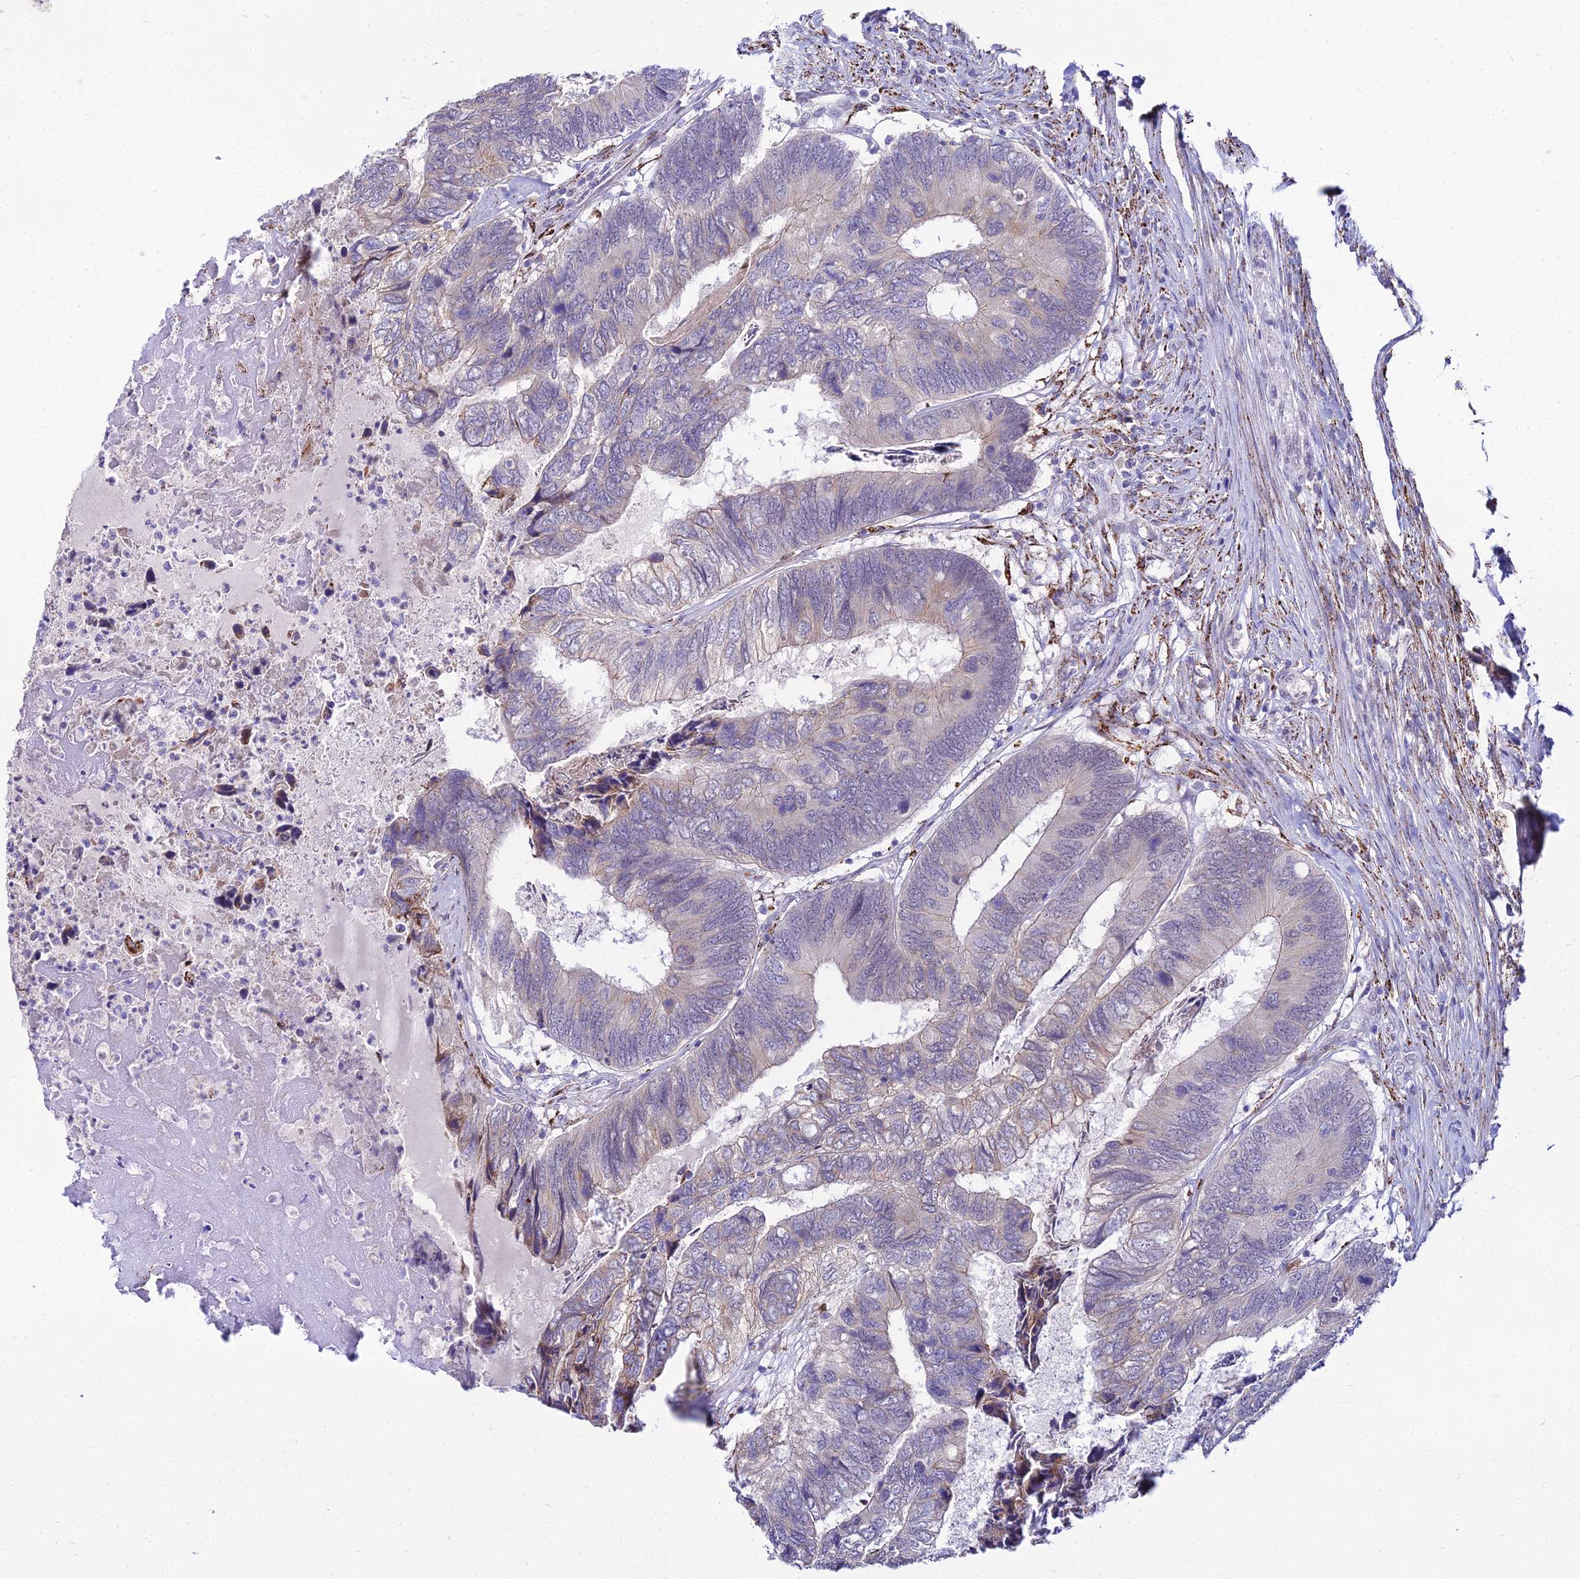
{"staining": {"intensity": "weak", "quantity": "<25%", "location": "cytoplasmic/membranous"}, "tissue": "colorectal cancer", "cell_type": "Tumor cells", "image_type": "cancer", "snomed": [{"axis": "morphology", "description": "Adenocarcinoma, NOS"}, {"axis": "topography", "description": "Colon"}], "caption": "High magnification brightfield microscopy of colorectal cancer stained with DAB (3,3'-diaminobenzidine) (brown) and counterstained with hematoxylin (blue): tumor cells show no significant expression.", "gene": "C6orf163", "patient": {"sex": "female", "age": 67}}